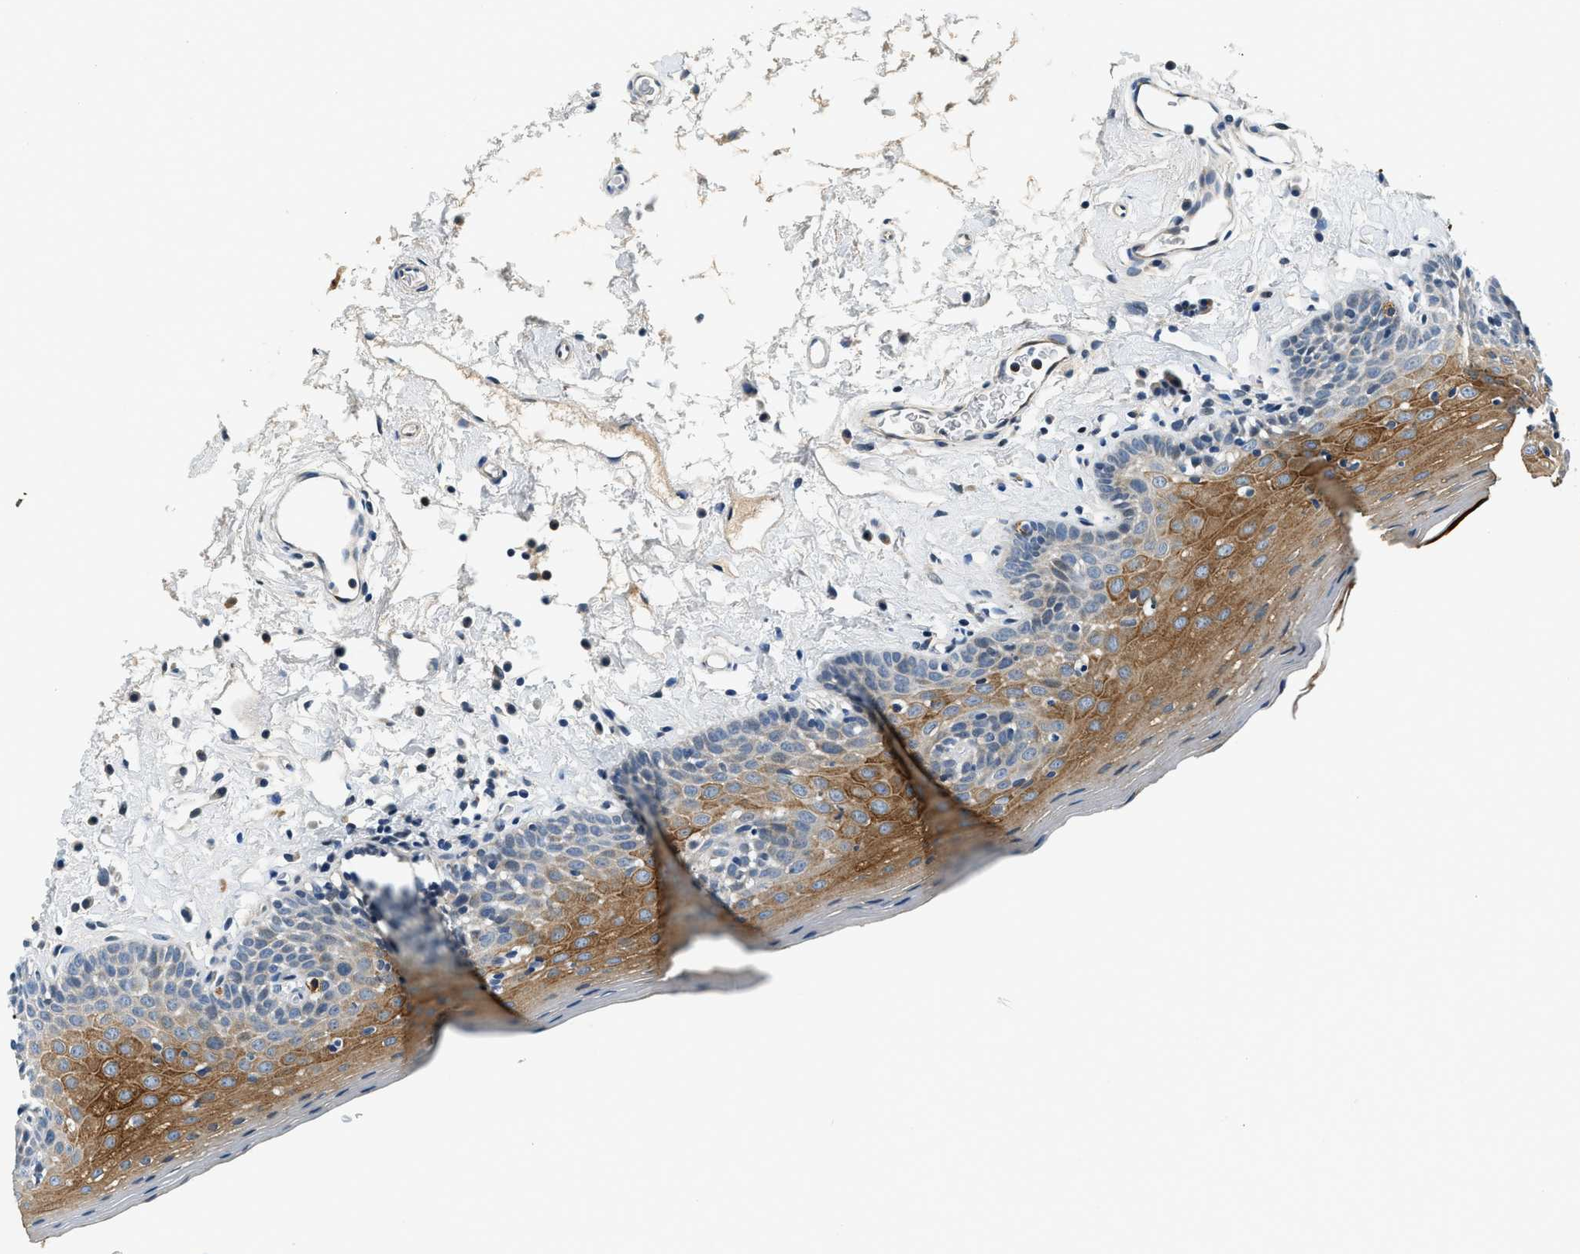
{"staining": {"intensity": "moderate", "quantity": "25%-75%", "location": "cytoplasmic/membranous"}, "tissue": "oral mucosa", "cell_type": "Squamous epithelial cells", "image_type": "normal", "snomed": [{"axis": "morphology", "description": "Normal tissue, NOS"}, {"axis": "topography", "description": "Oral tissue"}], "caption": "Protein expression analysis of normal oral mucosa reveals moderate cytoplasmic/membranous staining in about 25%-75% of squamous epithelial cells.", "gene": "YAE1", "patient": {"sex": "male", "age": 66}}